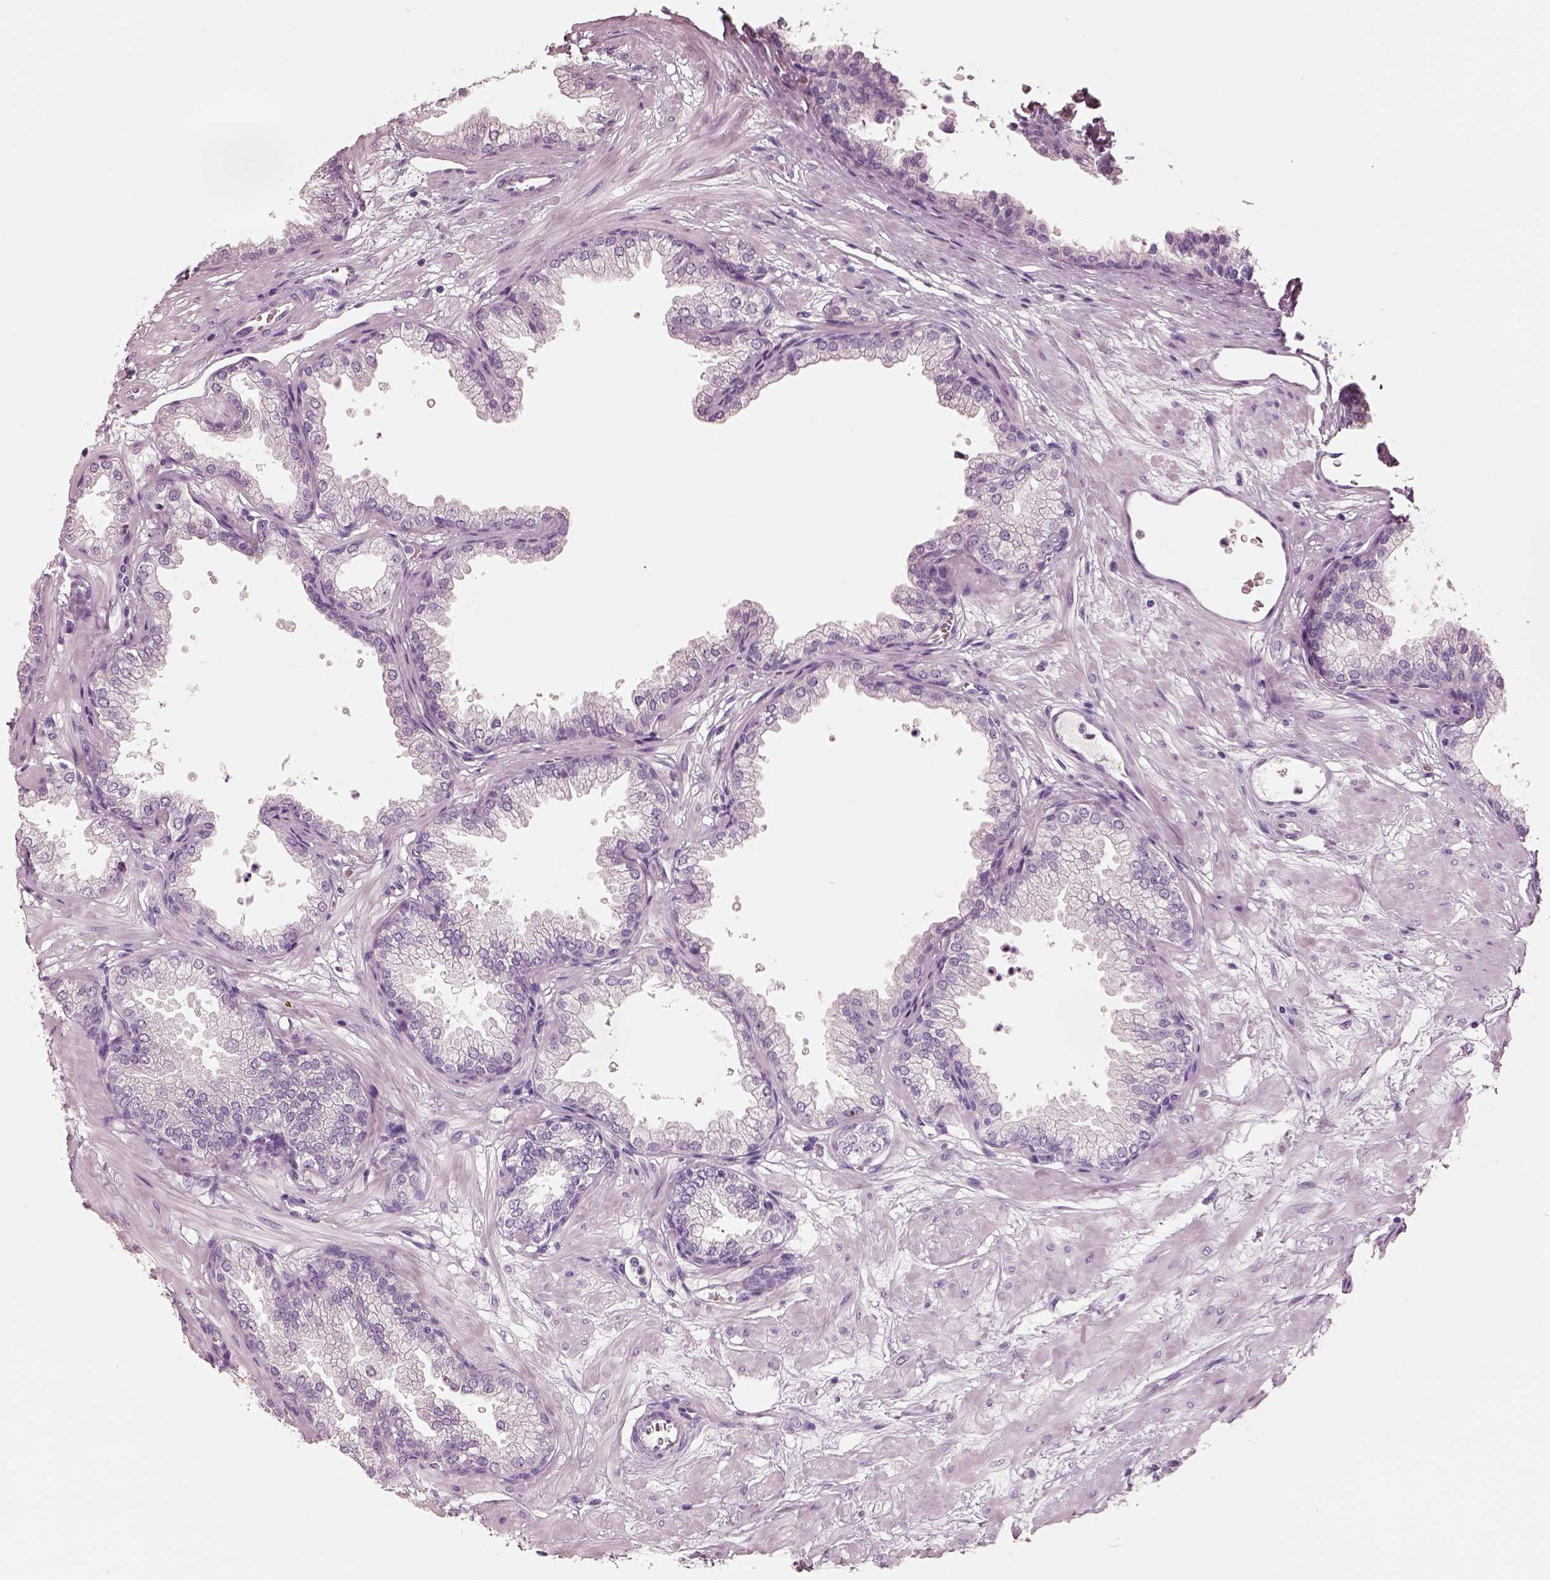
{"staining": {"intensity": "negative", "quantity": "none", "location": "none"}, "tissue": "prostate", "cell_type": "Glandular cells", "image_type": "normal", "snomed": [{"axis": "morphology", "description": "Normal tissue, NOS"}, {"axis": "topography", "description": "Prostate"}], "caption": "A histopathology image of human prostate is negative for staining in glandular cells. Brightfield microscopy of immunohistochemistry (IHC) stained with DAB (3,3'-diaminobenzidine) (brown) and hematoxylin (blue), captured at high magnification.", "gene": "ELSPBP1", "patient": {"sex": "male", "age": 37}}